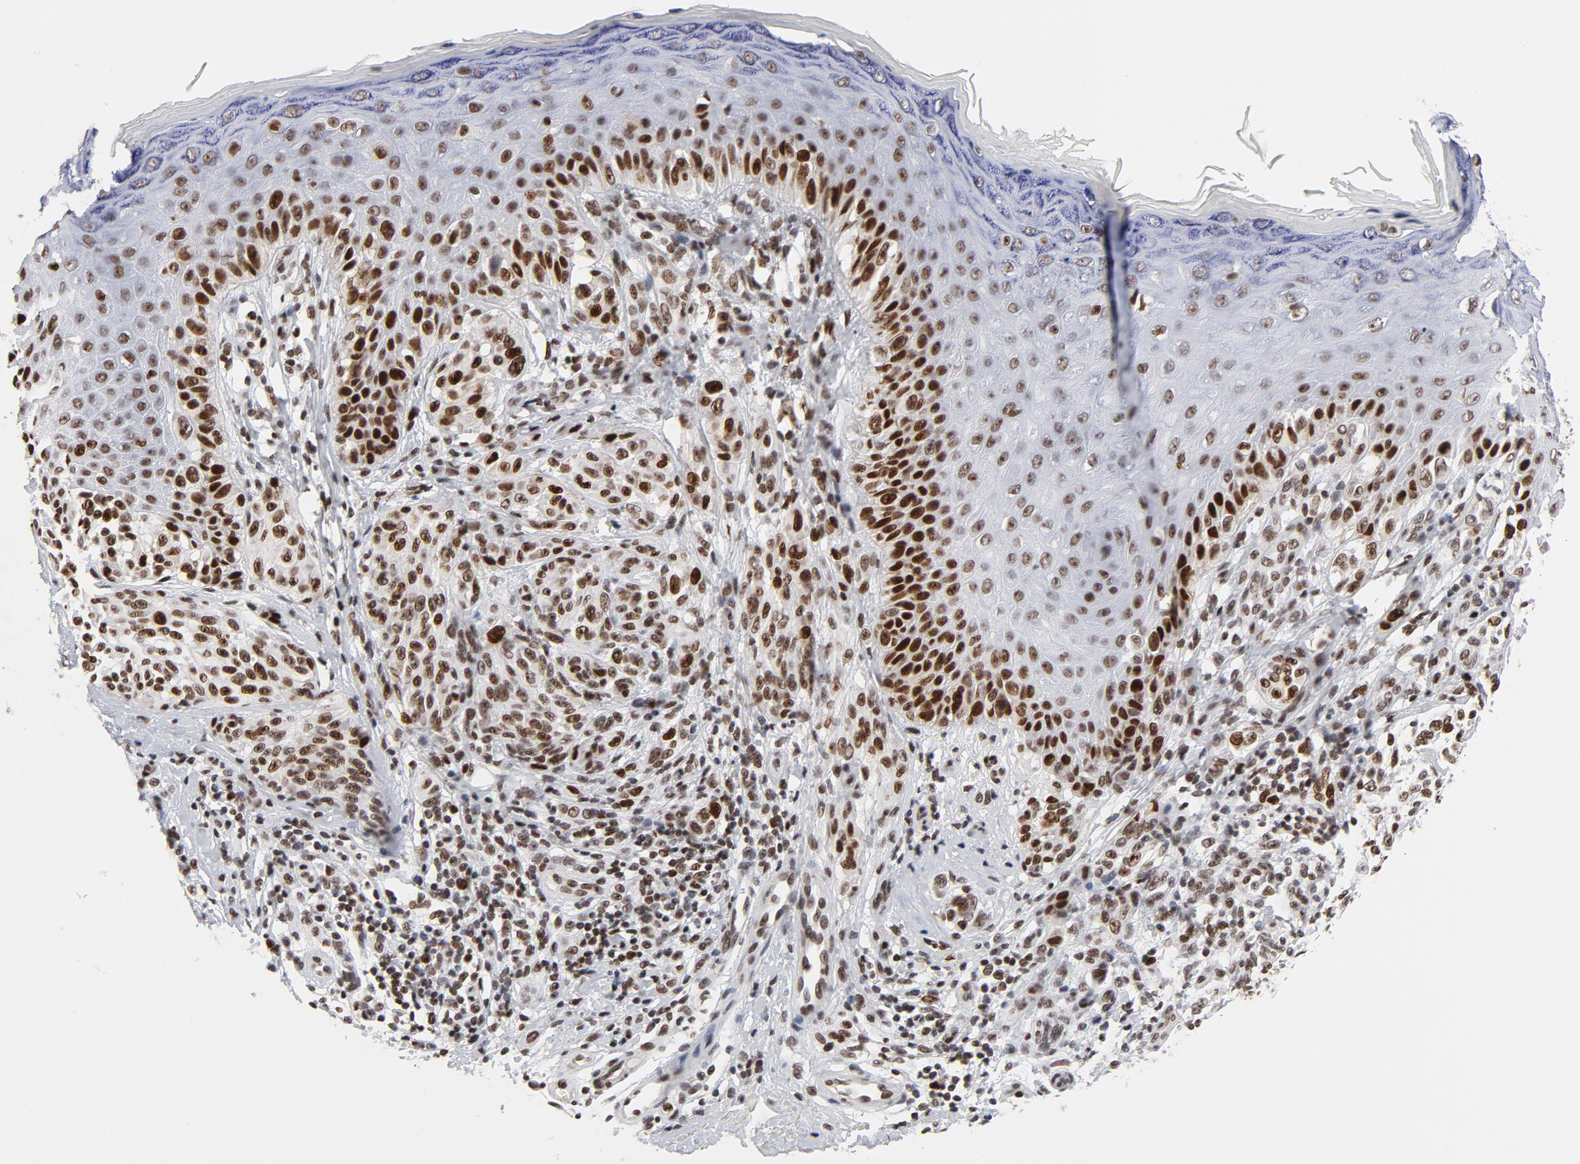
{"staining": {"intensity": "moderate", "quantity": ">75%", "location": "nuclear"}, "tissue": "melanoma", "cell_type": "Tumor cells", "image_type": "cancer", "snomed": [{"axis": "morphology", "description": "Malignant melanoma, NOS"}, {"axis": "topography", "description": "Skin"}], "caption": "This is an image of IHC staining of malignant melanoma, which shows moderate expression in the nuclear of tumor cells.", "gene": "RFC4", "patient": {"sex": "male", "age": 57}}